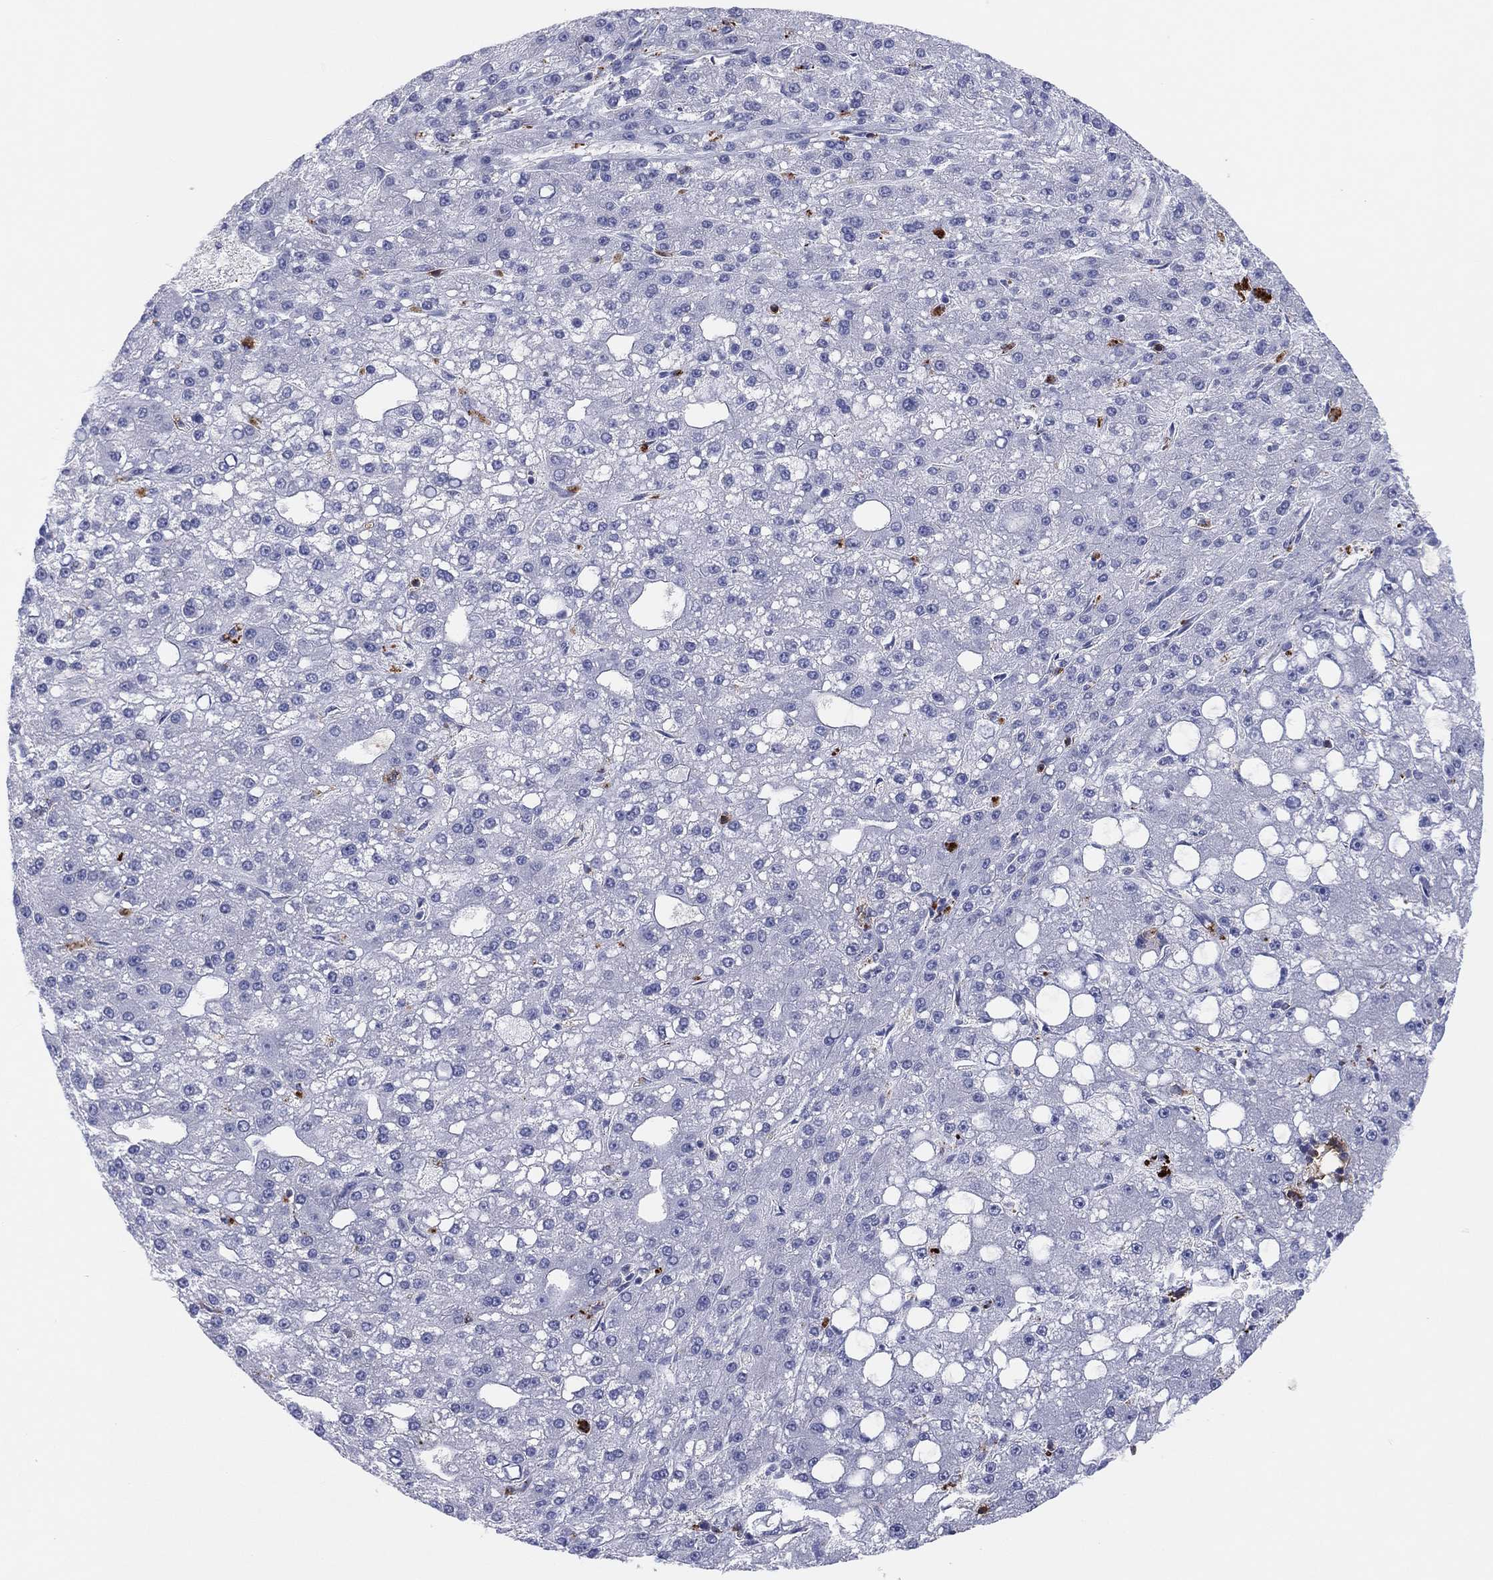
{"staining": {"intensity": "negative", "quantity": "none", "location": "none"}, "tissue": "liver cancer", "cell_type": "Tumor cells", "image_type": "cancer", "snomed": [{"axis": "morphology", "description": "Carcinoma, Hepatocellular, NOS"}, {"axis": "topography", "description": "Liver"}], "caption": "Histopathology image shows no protein staining in tumor cells of liver cancer tissue.", "gene": "PLAC8", "patient": {"sex": "male", "age": 67}}